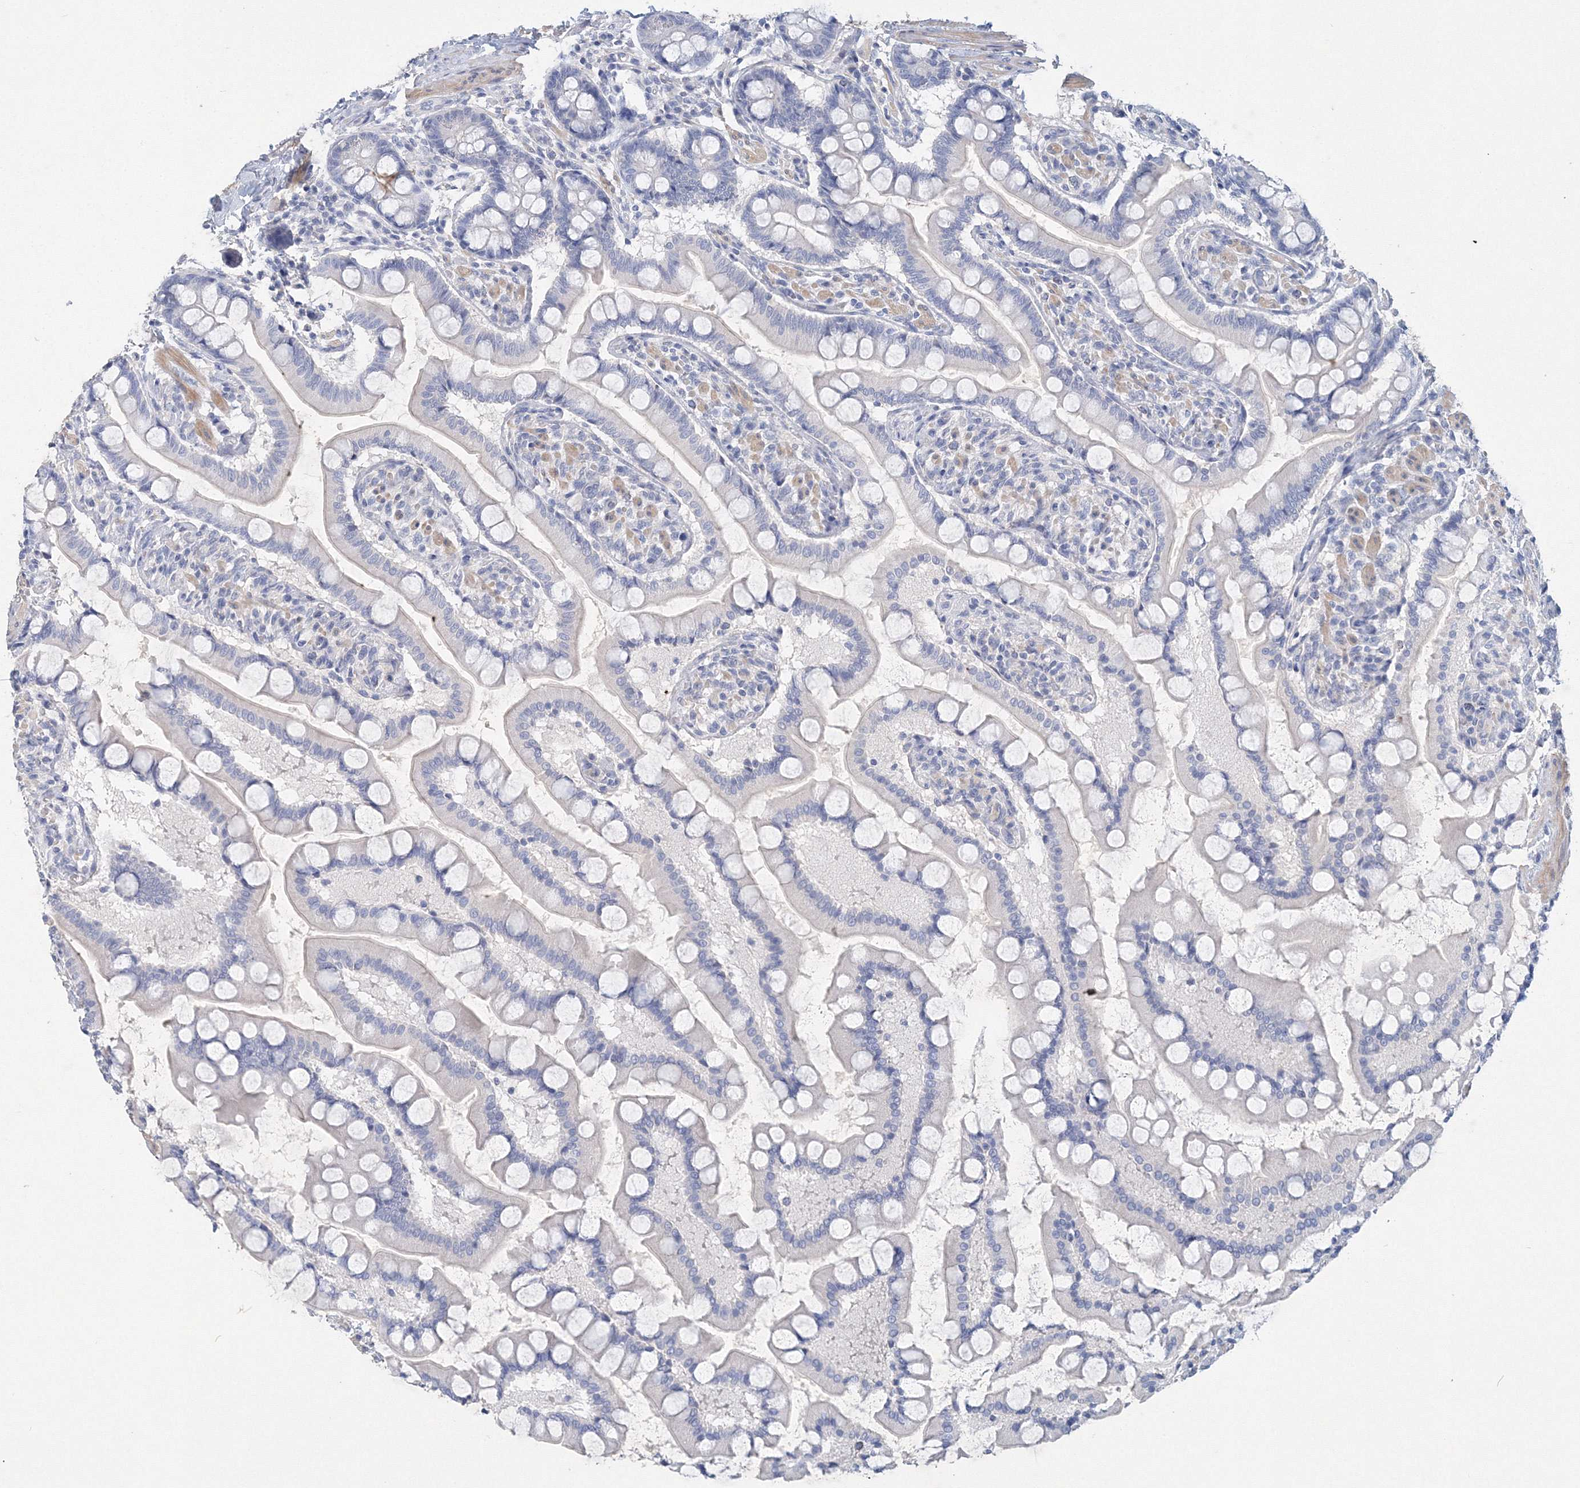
{"staining": {"intensity": "negative", "quantity": "none", "location": "none"}, "tissue": "small intestine", "cell_type": "Glandular cells", "image_type": "normal", "snomed": [{"axis": "morphology", "description": "Normal tissue, NOS"}, {"axis": "topography", "description": "Small intestine"}], "caption": "An IHC micrograph of benign small intestine is shown. There is no staining in glandular cells of small intestine. (DAB immunohistochemistry visualized using brightfield microscopy, high magnification).", "gene": "OSBPL6", "patient": {"sex": "male", "age": 41}}